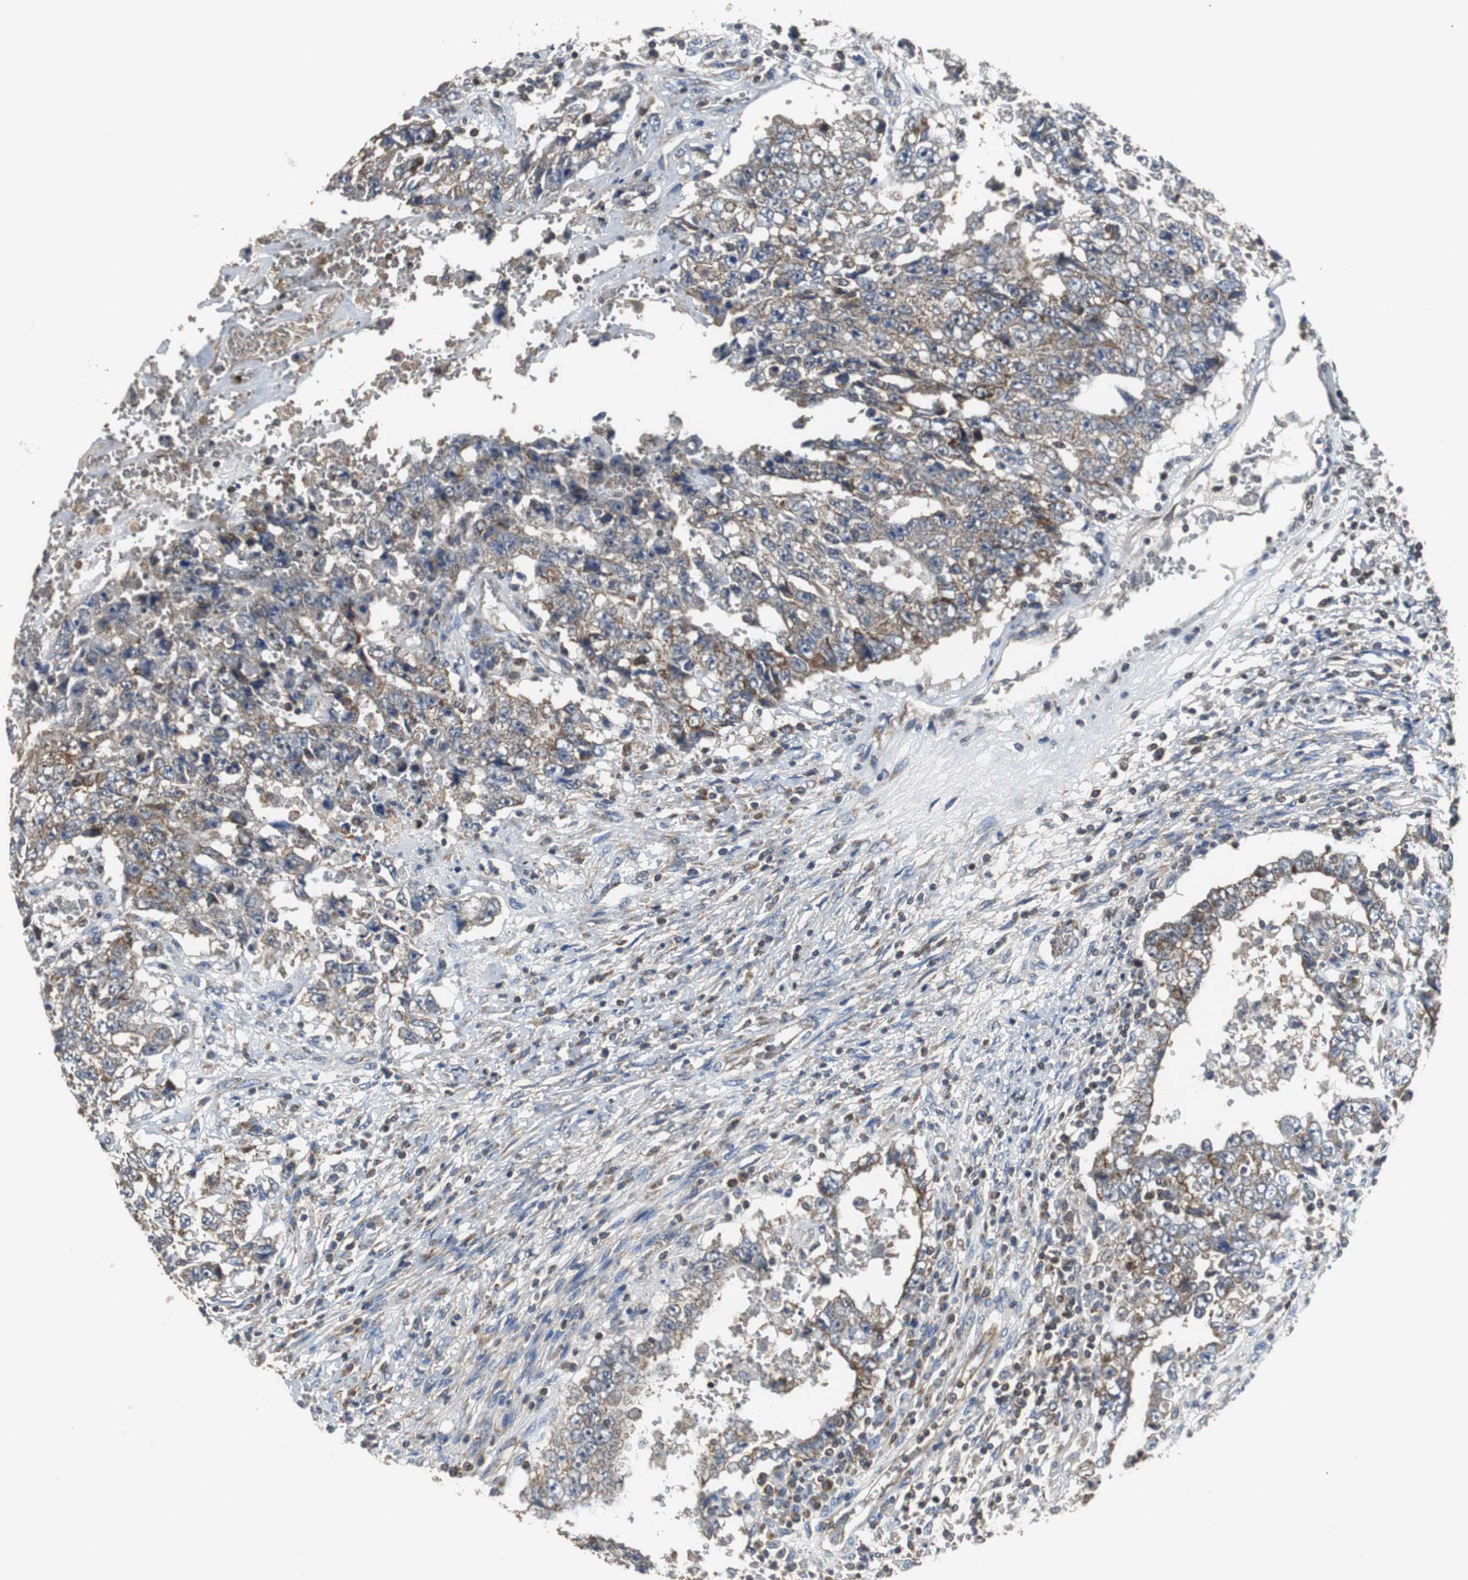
{"staining": {"intensity": "weak", "quantity": "25%-75%", "location": "cytoplasmic/membranous"}, "tissue": "testis cancer", "cell_type": "Tumor cells", "image_type": "cancer", "snomed": [{"axis": "morphology", "description": "Carcinoma, Embryonal, NOS"}, {"axis": "topography", "description": "Testis"}], "caption": "Protein staining of testis cancer tissue reveals weak cytoplasmic/membranous expression in approximately 25%-75% of tumor cells.", "gene": "NNT", "patient": {"sex": "male", "age": 26}}